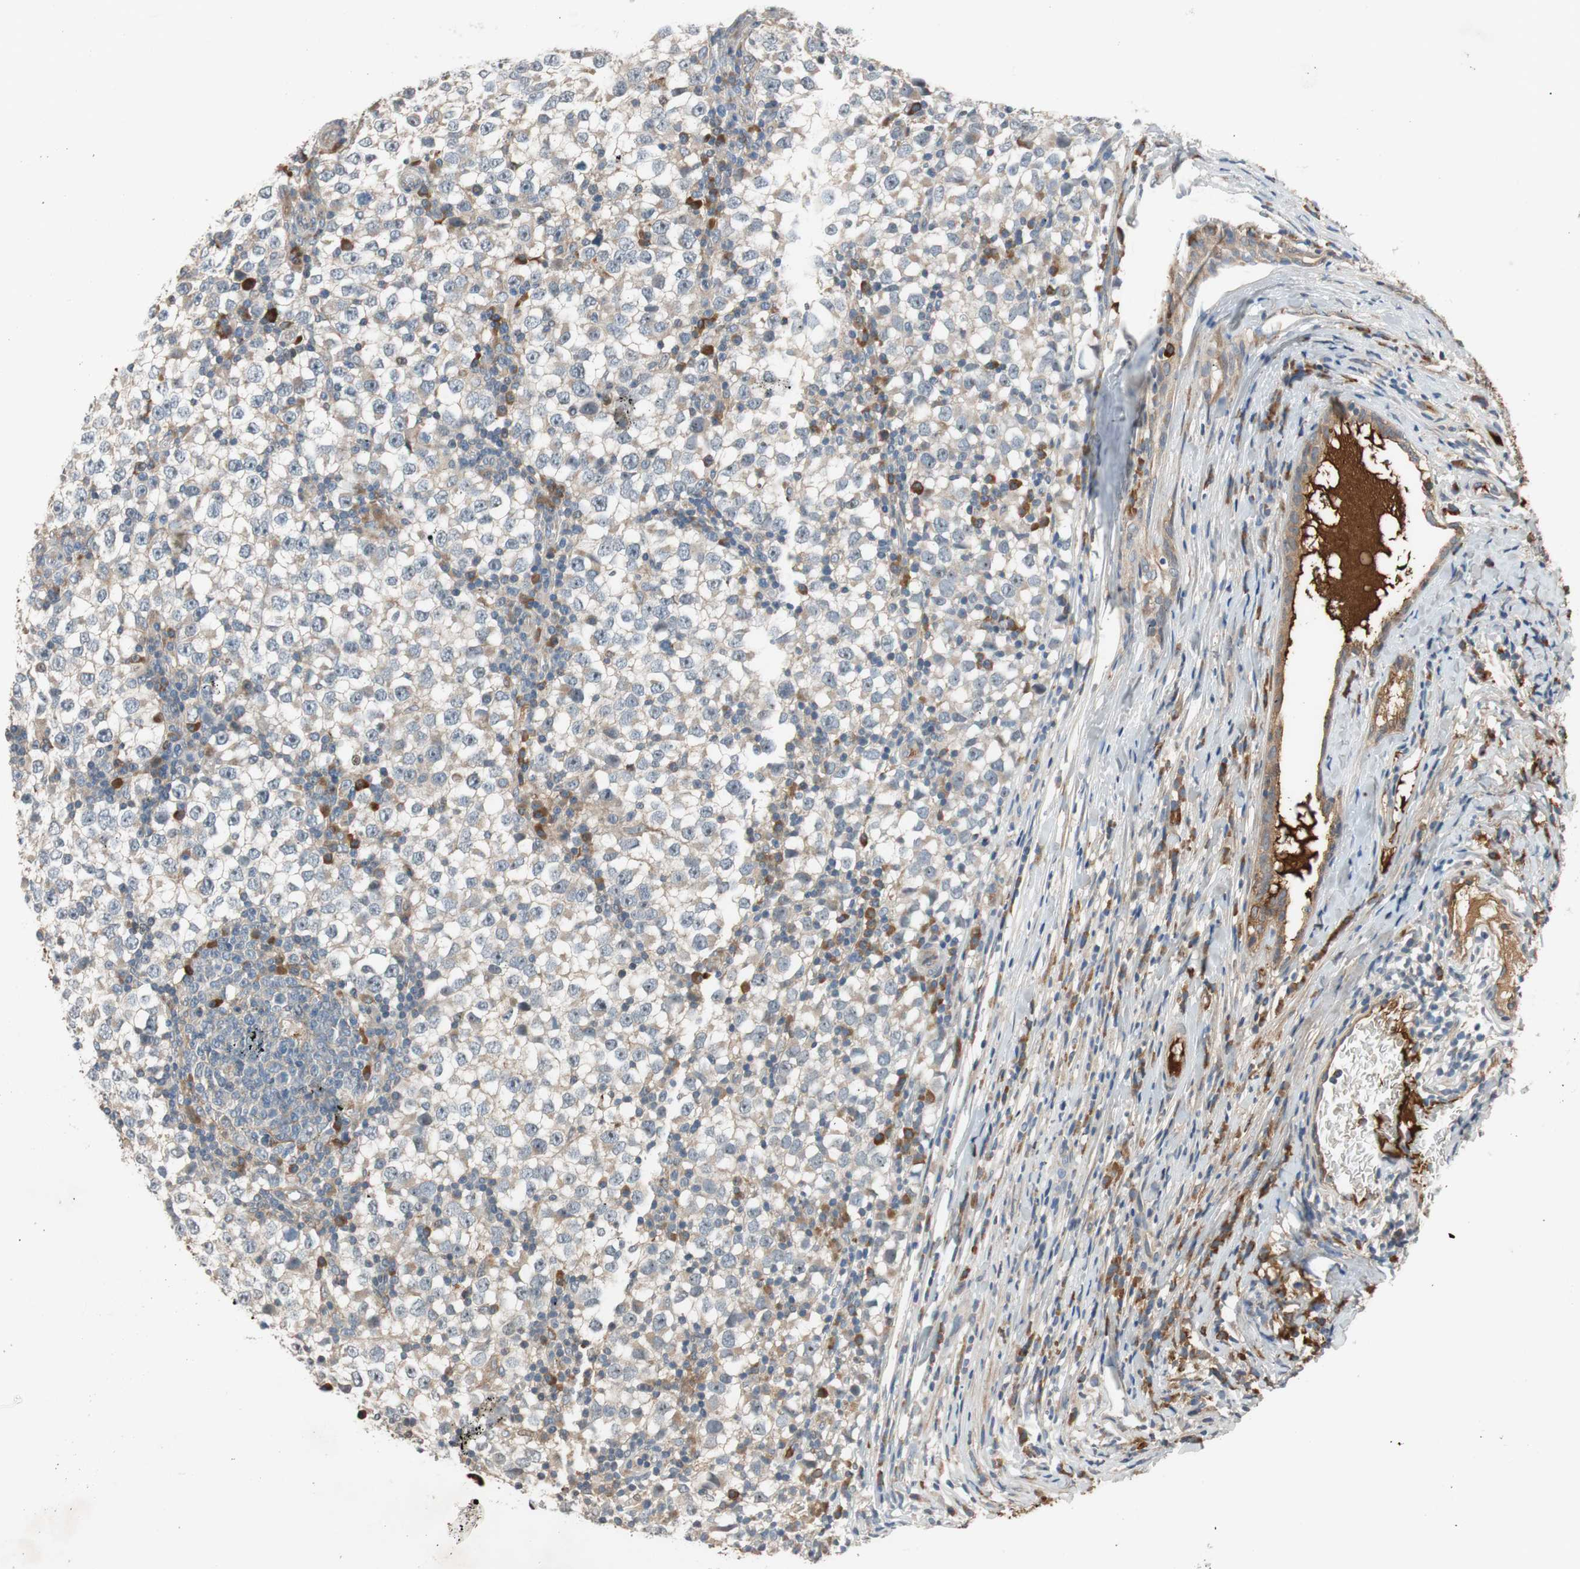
{"staining": {"intensity": "negative", "quantity": "none", "location": "none"}, "tissue": "testis cancer", "cell_type": "Tumor cells", "image_type": "cancer", "snomed": [{"axis": "morphology", "description": "Seminoma, NOS"}, {"axis": "topography", "description": "Testis"}], "caption": "Immunohistochemical staining of testis cancer shows no significant expression in tumor cells.", "gene": "C4A", "patient": {"sex": "male", "age": 65}}